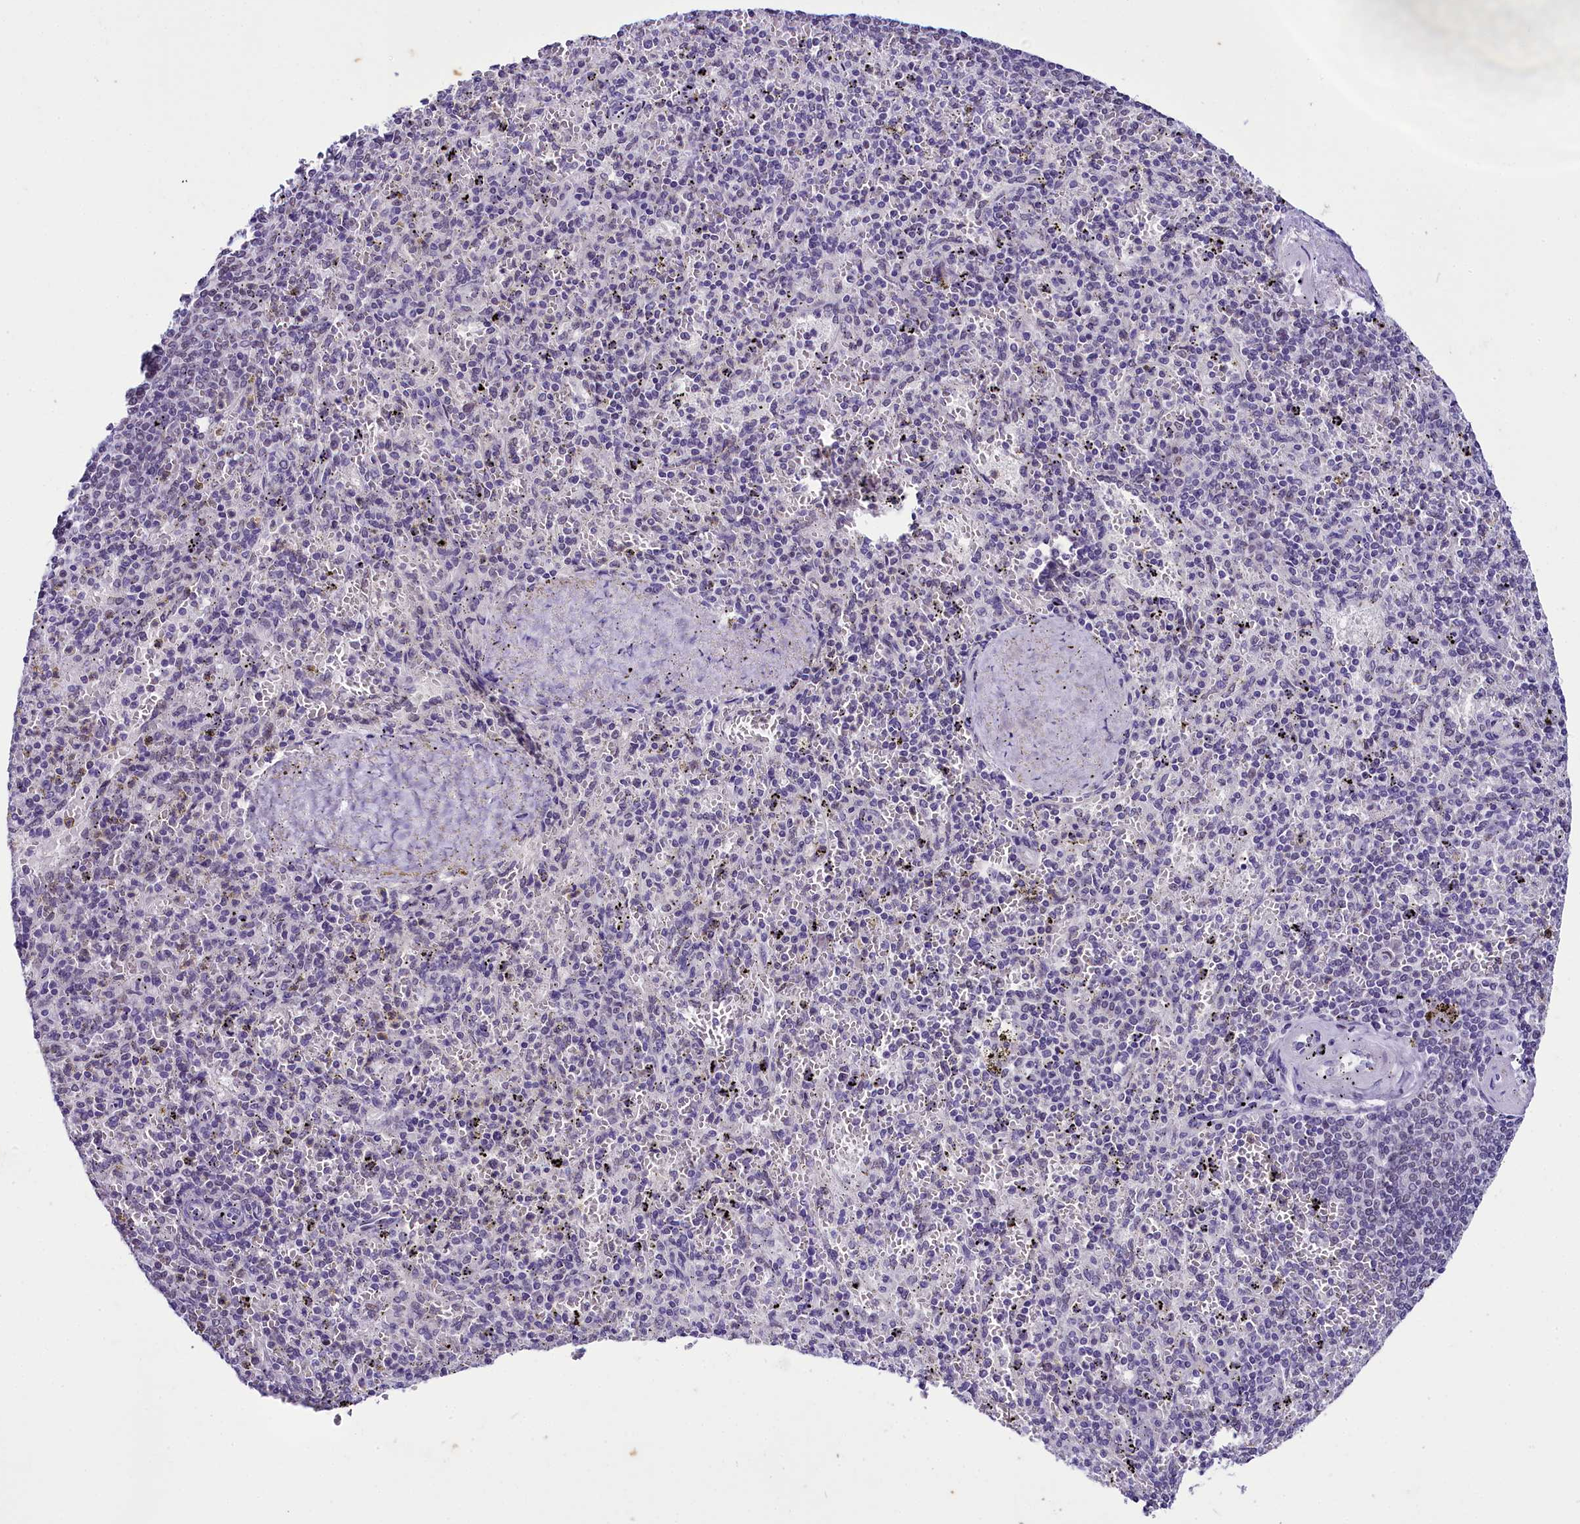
{"staining": {"intensity": "negative", "quantity": "none", "location": "none"}, "tissue": "spleen", "cell_type": "Cells in red pulp", "image_type": "normal", "snomed": [{"axis": "morphology", "description": "Normal tissue, NOS"}, {"axis": "topography", "description": "Spleen"}], "caption": "Immunohistochemistry photomicrograph of benign spleen: spleen stained with DAB exhibits no significant protein staining in cells in red pulp. (Immunohistochemistry, brightfield microscopy, high magnification).", "gene": "OSGEP", "patient": {"sex": "male", "age": 82}}